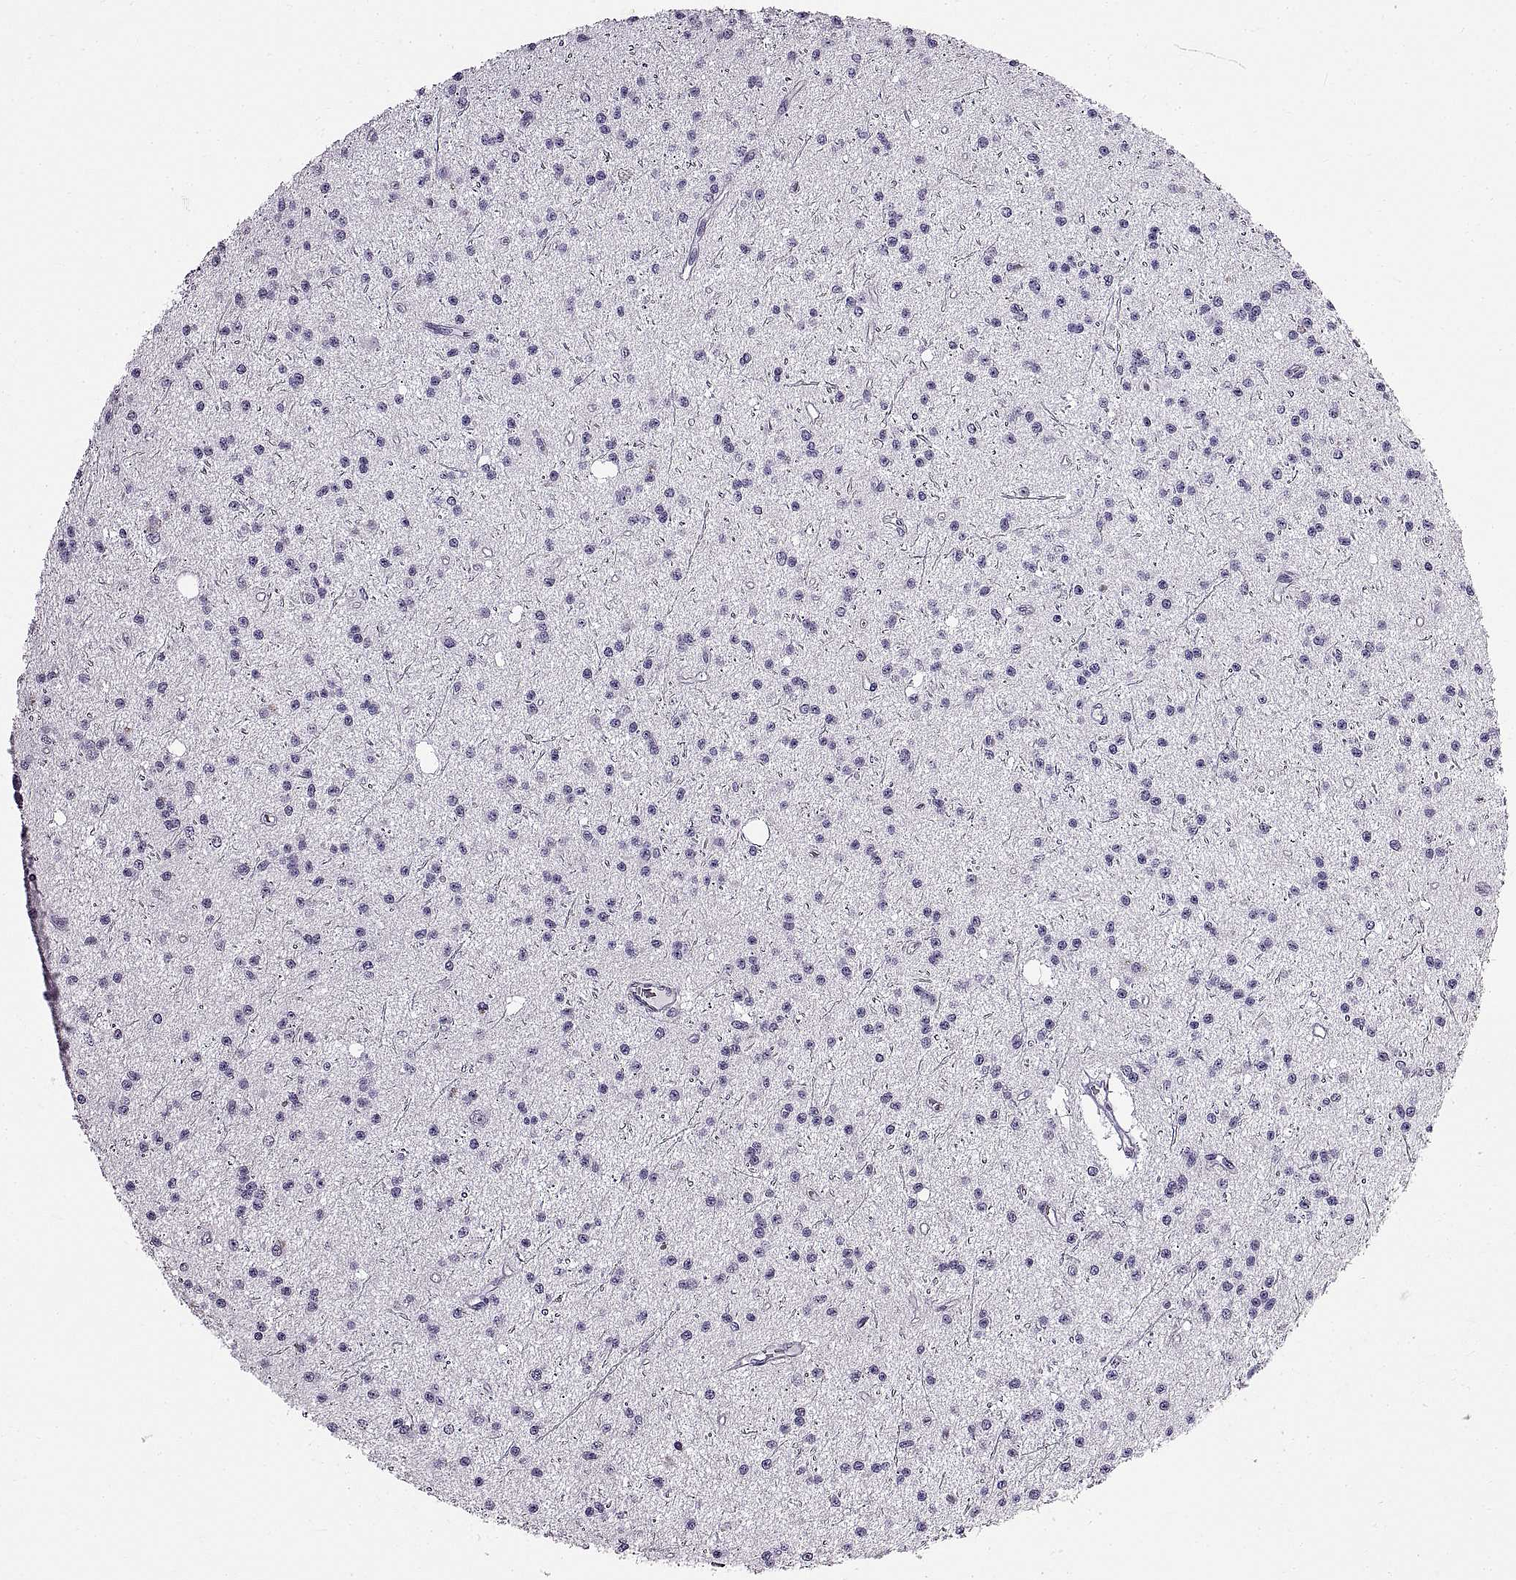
{"staining": {"intensity": "negative", "quantity": "none", "location": "none"}, "tissue": "glioma", "cell_type": "Tumor cells", "image_type": "cancer", "snomed": [{"axis": "morphology", "description": "Glioma, malignant, Low grade"}, {"axis": "topography", "description": "Brain"}], "caption": "High magnification brightfield microscopy of glioma stained with DAB (3,3'-diaminobenzidine) (brown) and counterstained with hematoxylin (blue): tumor cells show no significant staining. (Stains: DAB immunohistochemistry with hematoxylin counter stain, Microscopy: brightfield microscopy at high magnification).", "gene": "WFDC8", "patient": {"sex": "male", "age": 27}}